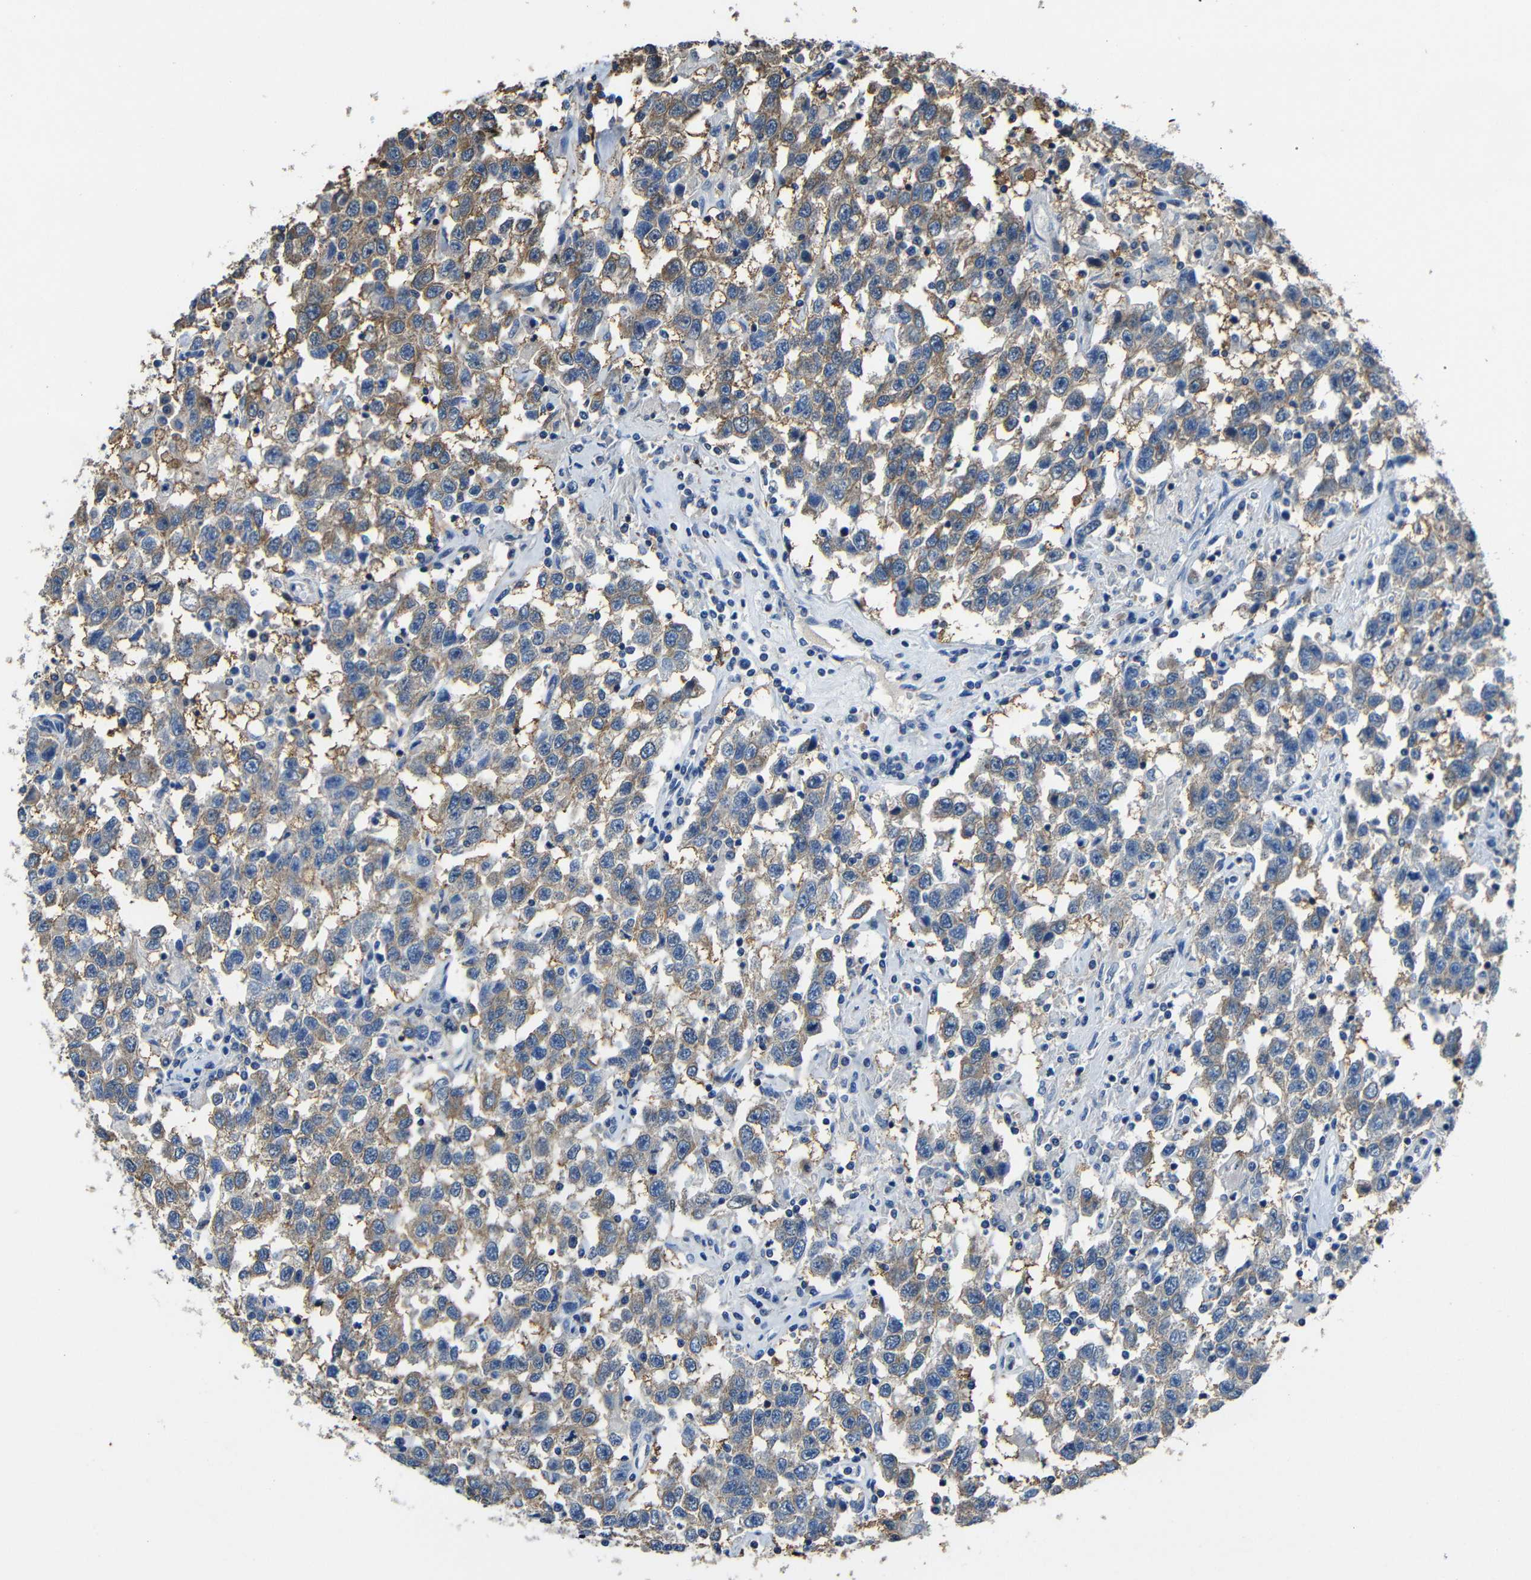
{"staining": {"intensity": "moderate", "quantity": "25%-75%", "location": "cytoplasmic/membranous"}, "tissue": "testis cancer", "cell_type": "Tumor cells", "image_type": "cancer", "snomed": [{"axis": "morphology", "description": "Seminoma, NOS"}, {"axis": "topography", "description": "Testis"}], "caption": "IHC (DAB (3,3'-diaminobenzidine)) staining of seminoma (testis) shows moderate cytoplasmic/membranous protein staining in approximately 25%-75% of tumor cells. (DAB = brown stain, brightfield microscopy at high magnification).", "gene": "GDI1", "patient": {"sex": "male", "age": 41}}